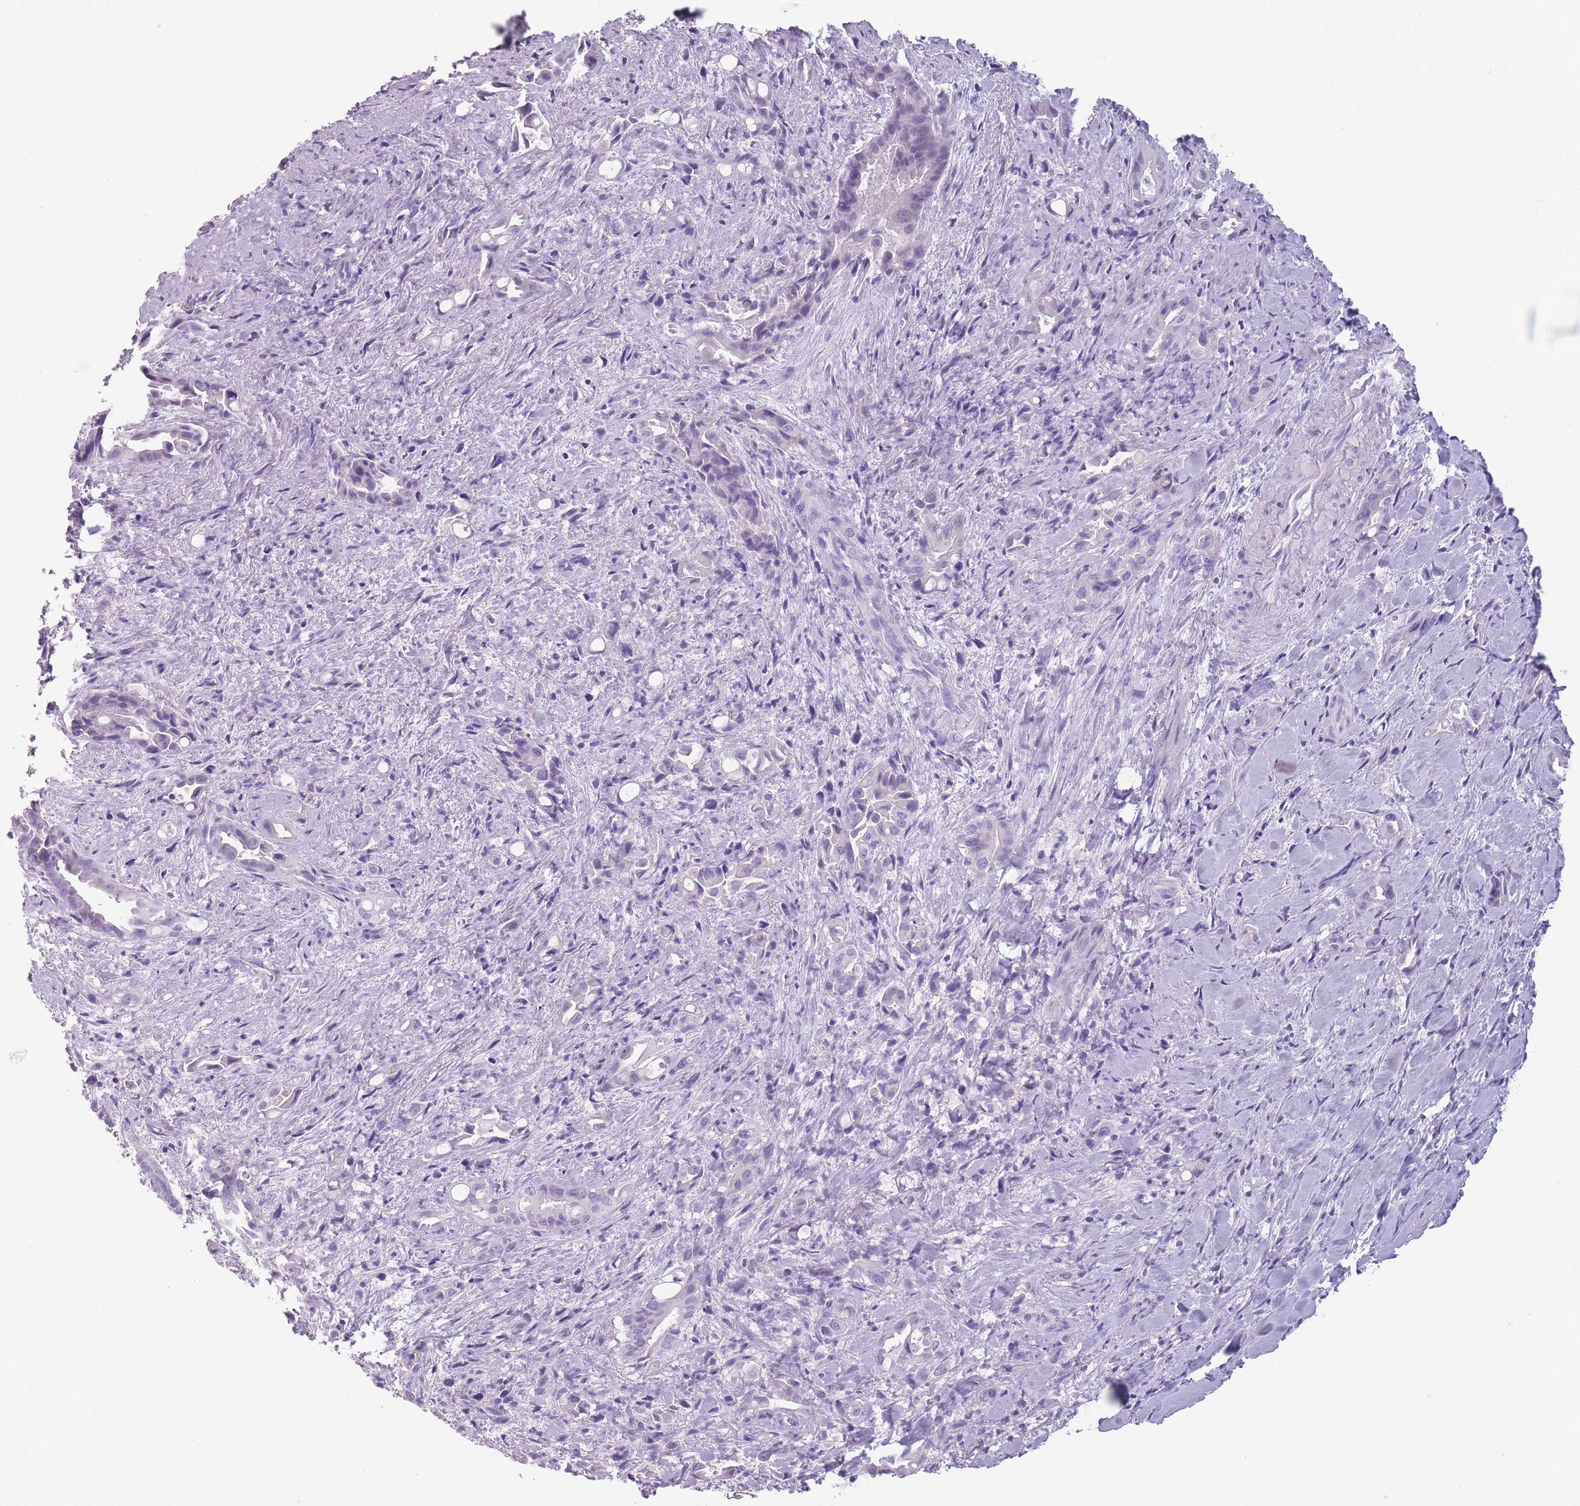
{"staining": {"intensity": "negative", "quantity": "none", "location": "none"}, "tissue": "liver cancer", "cell_type": "Tumor cells", "image_type": "cancer", "snomed": [{"axis": "morphology", "description": "Cholangiocarcinoma"}, {"axis": "topography", "description": "Liver"}], "caption": "There is no significant expression in tumor cells of liver cancer.", "gene": "CCNO", "patient": {"sex": "female", "age": 68}}